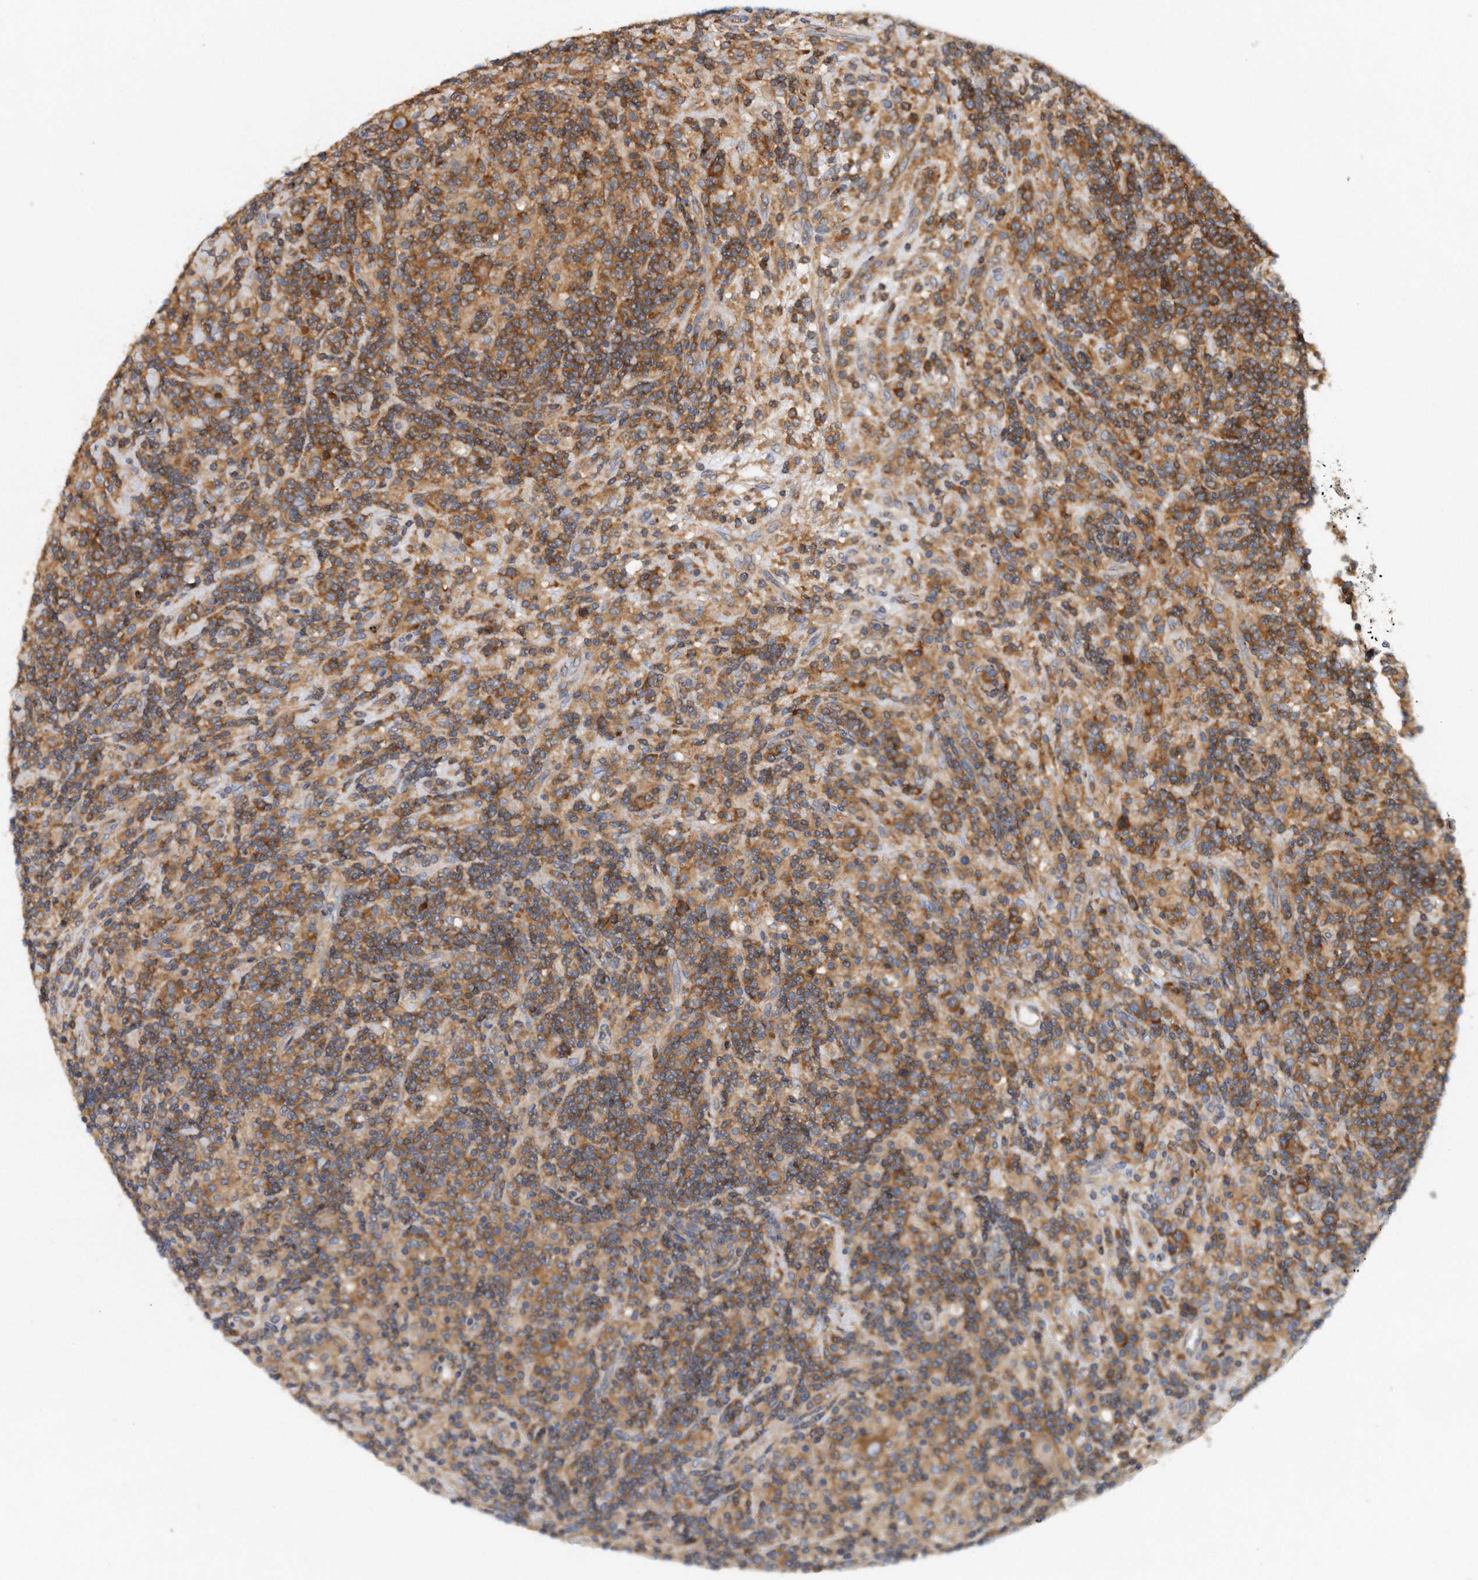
{"staining": {"intensity": "moderate", "quantity": ">75%", "location": "cytoplasmic/membranous"}, "tissue": "lymphoma", "cell_type": "Tumor cells", "image_type": "cancer", "snomed": [{"axis": "morphology", "description": "Hodgkin's disease, NOS"}, {"axis": "topography", "description": "Lymph node"}], "caption": "Tumor cells reveal medium levels of moderate cytoplasmic/membranous positivity in about >75% of cells in human Hodgkin's disease.", "gene": "EIF3I", "patient": {"sex": "male", "age": 70}}